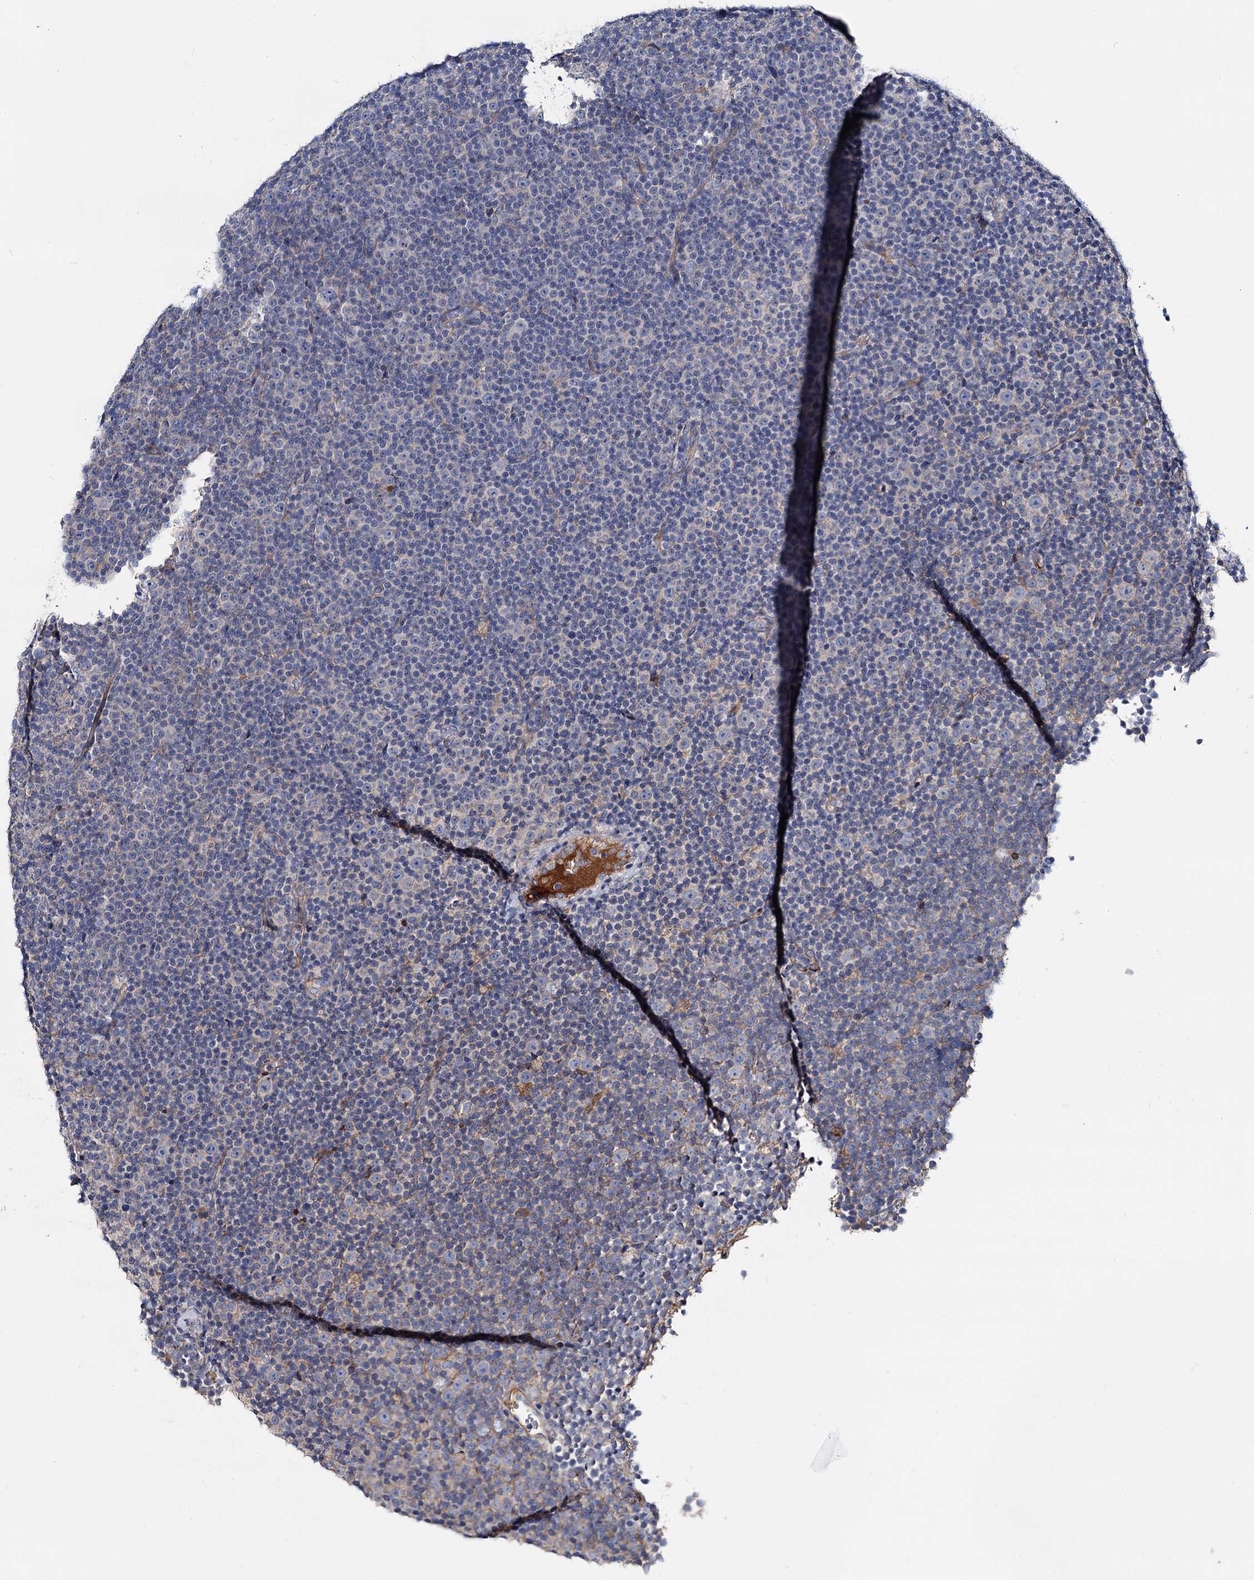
{"staining": {"intensity": "negative", "quantity": "none", "location": "none"}, "tissue": "lymphoma", "cell_type": "Tumor cells", "image_type": "cancer", "snomed": [{"axis": "morphology", "description": "Malignant lymphoma, non-Hodgkin's type, Low grade"}, {"axis": "topography", "description": "Lymph node"}], "caption": "Immunohistochemistry of human lymphoma shows no staining in tumor cells. The staining is performed using DAB brown chromogen with nuclei counter-stained in using hematoxylin.", "gene": "ACY3", "patient": {"sex": "female", "age": 67}}